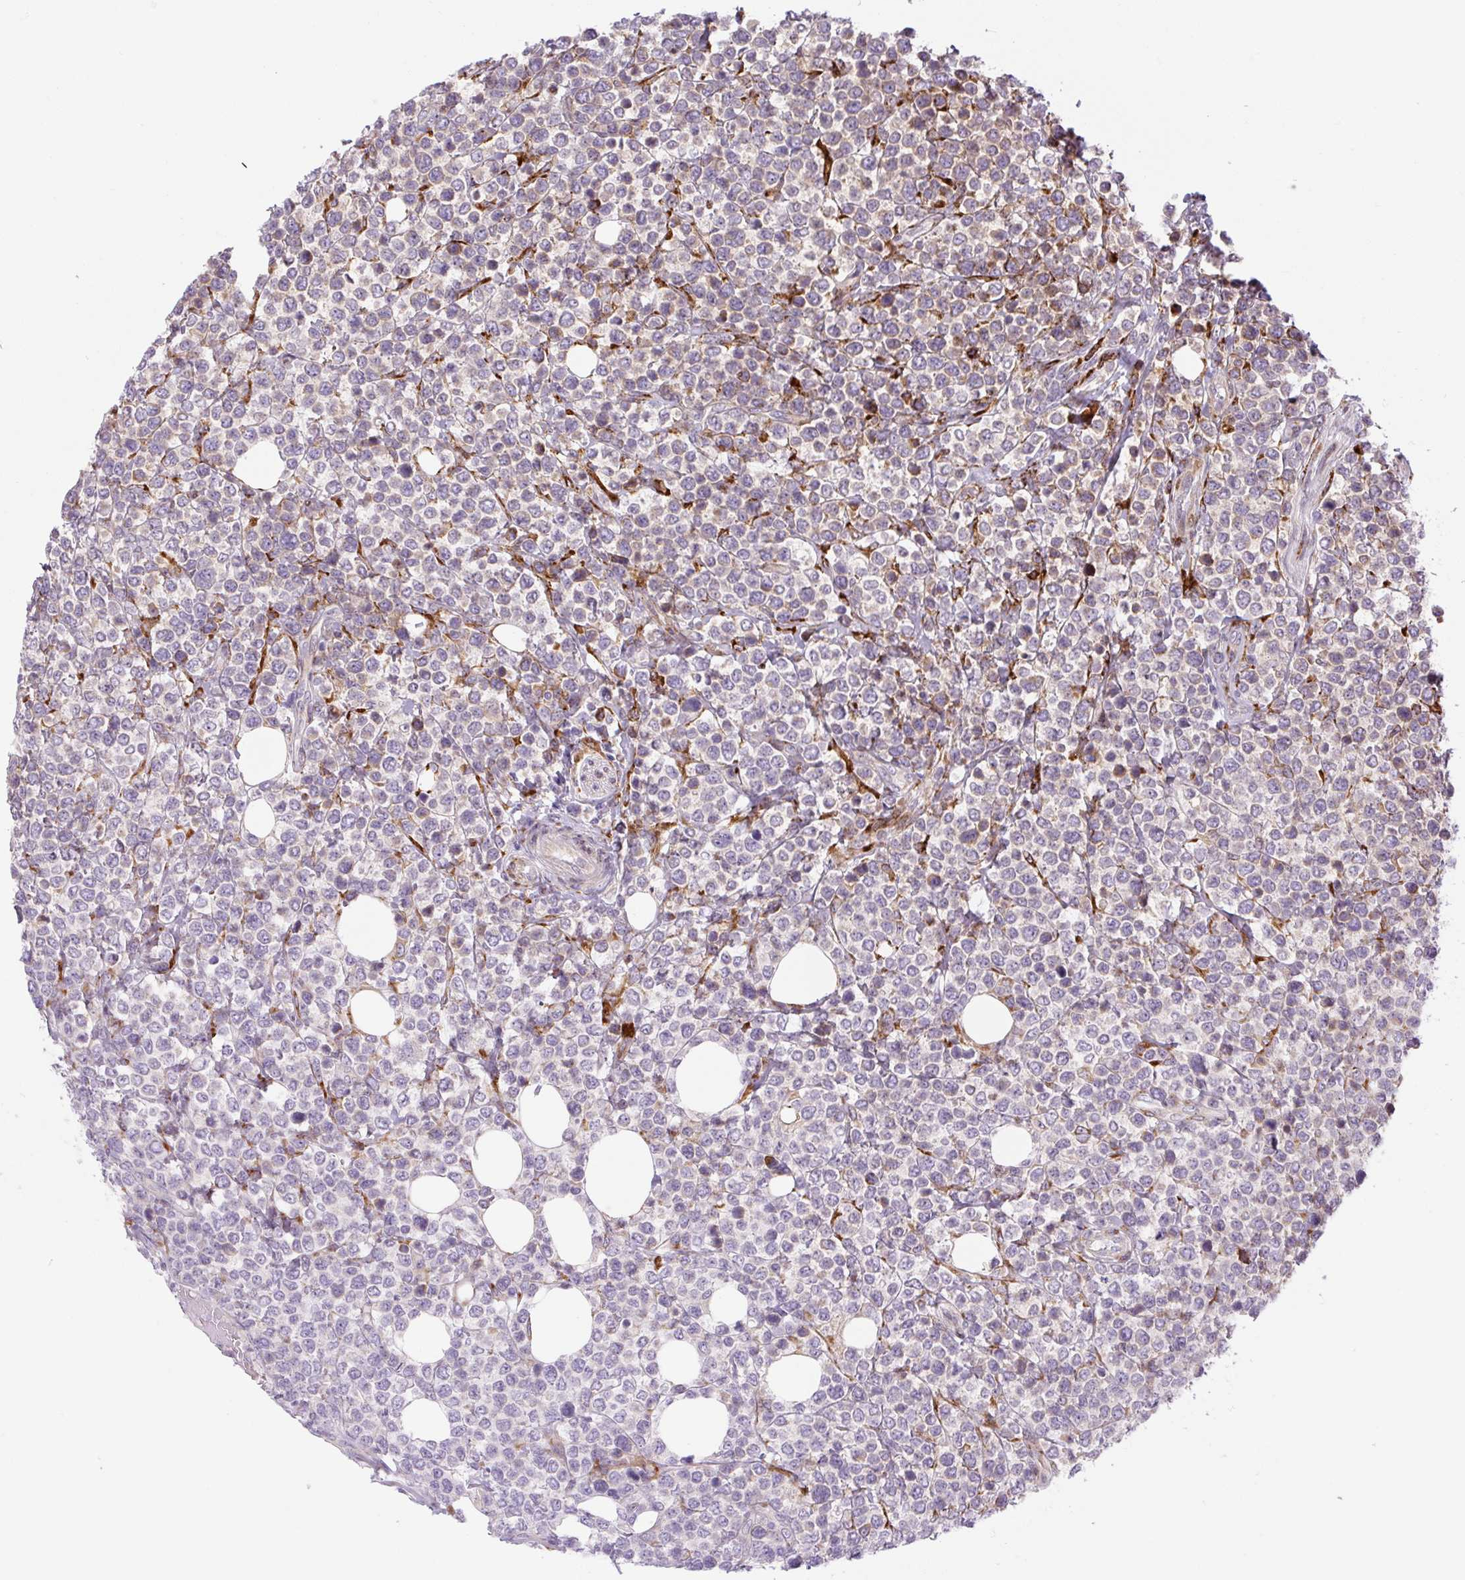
{"staining": {"intensity": "negative", "quantity": "none", "location": "none"}, "tissue": "lymphoma", "cell_type": "Tumor cells", "image_type": "cancer", "snomed": [{"axis": "morphology", "description": "Malignant lymphoma, non-Hodgkin's type, Low grade"}, {"axis": "topography", "description": "Lymph node"}], "caption": "Photomicrograph shows no protein positivity in tumor cells of malignant lymphoma, non-Hodgkin's type (low-grade) tissue.", "gene": "DISP3", "patient": {"sex": "male", "age": 60}}